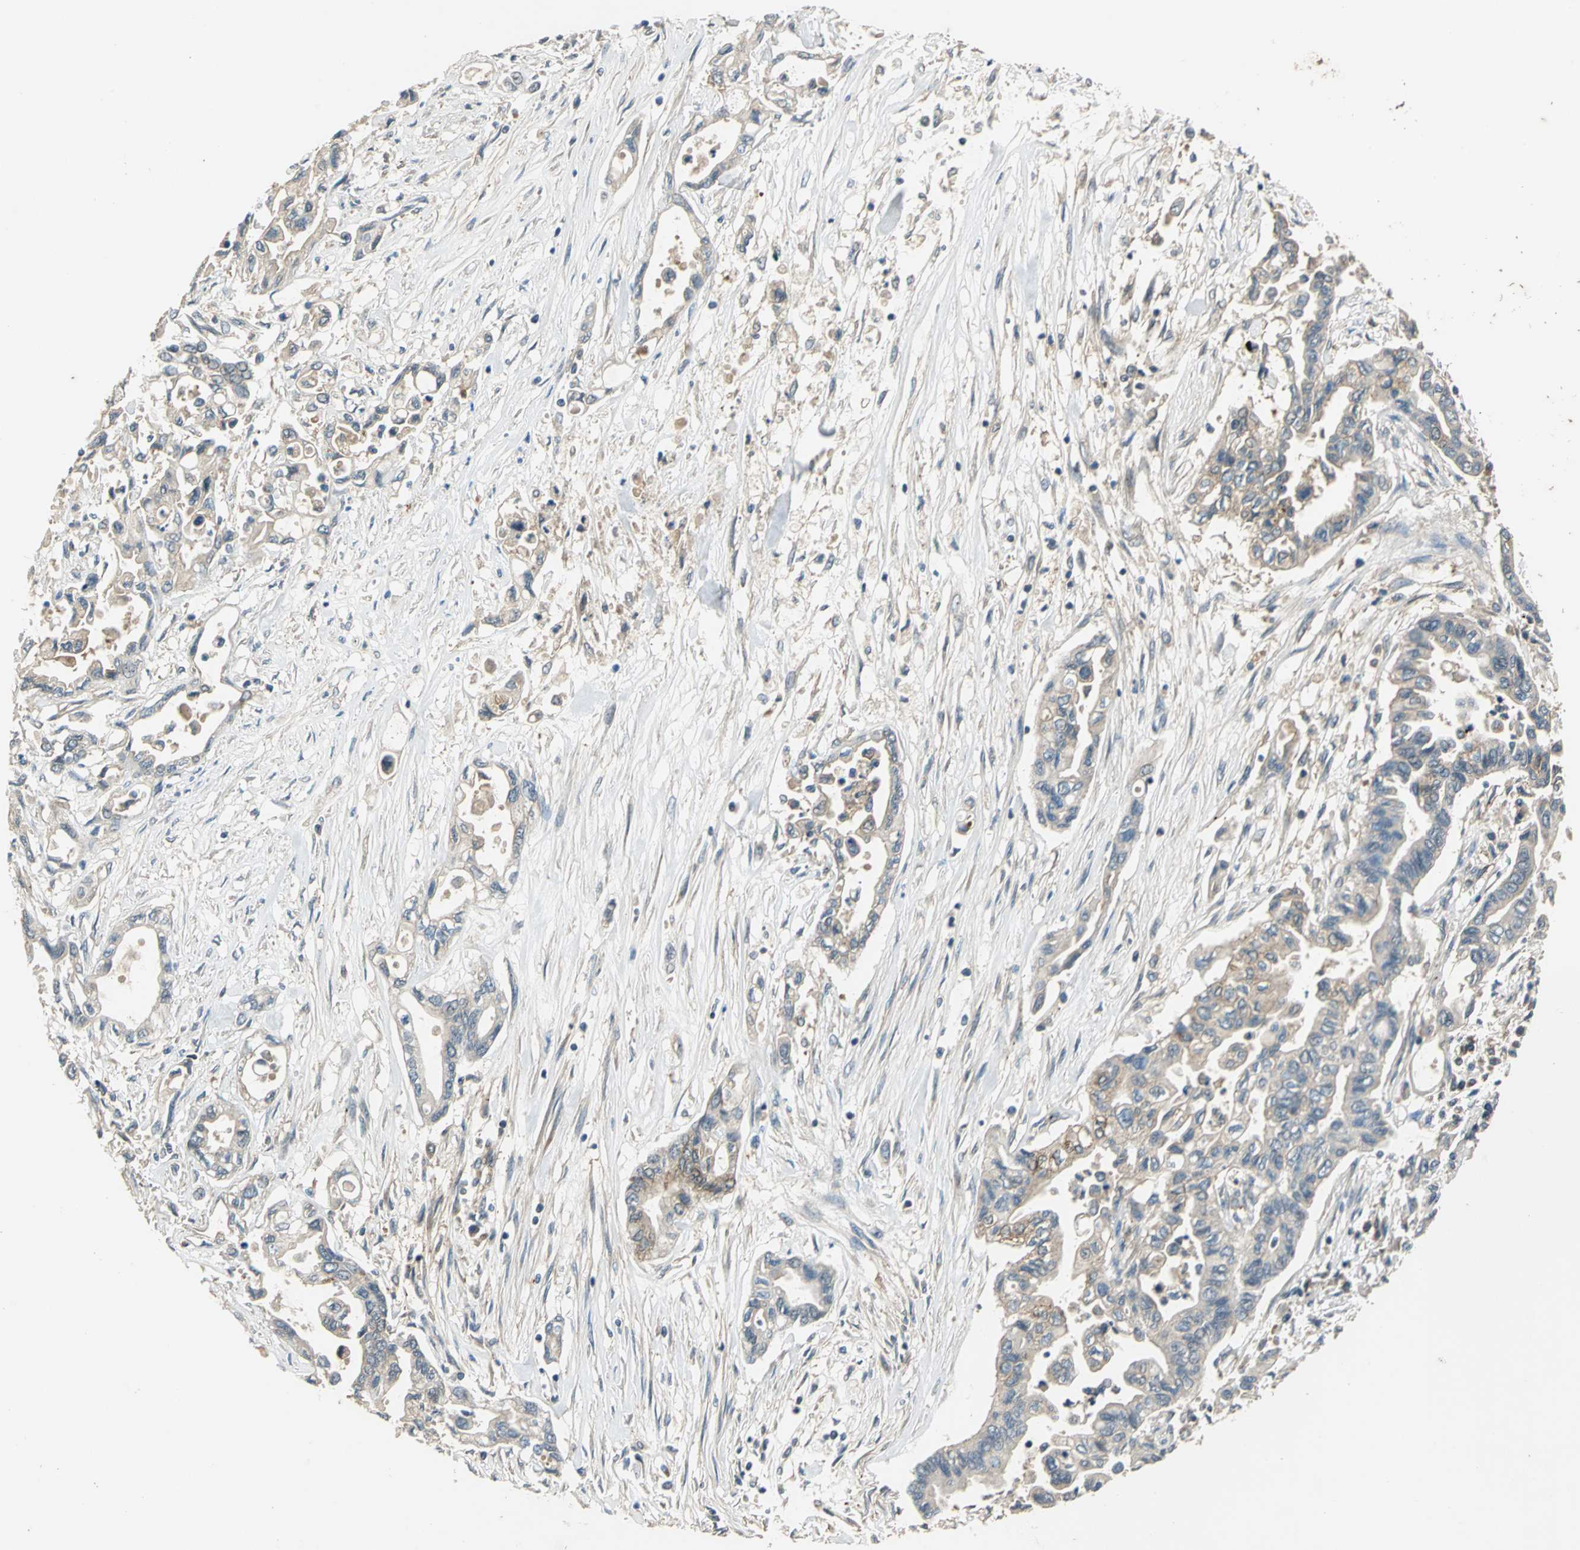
{"staining": {"intensity": "weak", "quantity": "25%-75%", "location": "cytoplasmic/membranous"}, "tissue": "pancreatic cancer", "cell_type": "Tumor cells", "image_type": "cancer", "snomed": [{"axis": "morphology", "description": "Adenocarcinoma, NOS"}, {"axis": "topography", "description": "Pancreas"}], "caption": "Tumor cells demonstrate low levels of weak cytoplasmic/membranous positivity in approximately 25%-75% of cells in pancreatic adenocarcinoma. (brown staining indicates protein expression, while blue staining denotes nuclei).", "gene": "EMCN", "patient": {"sex": "female", "age": 57}}